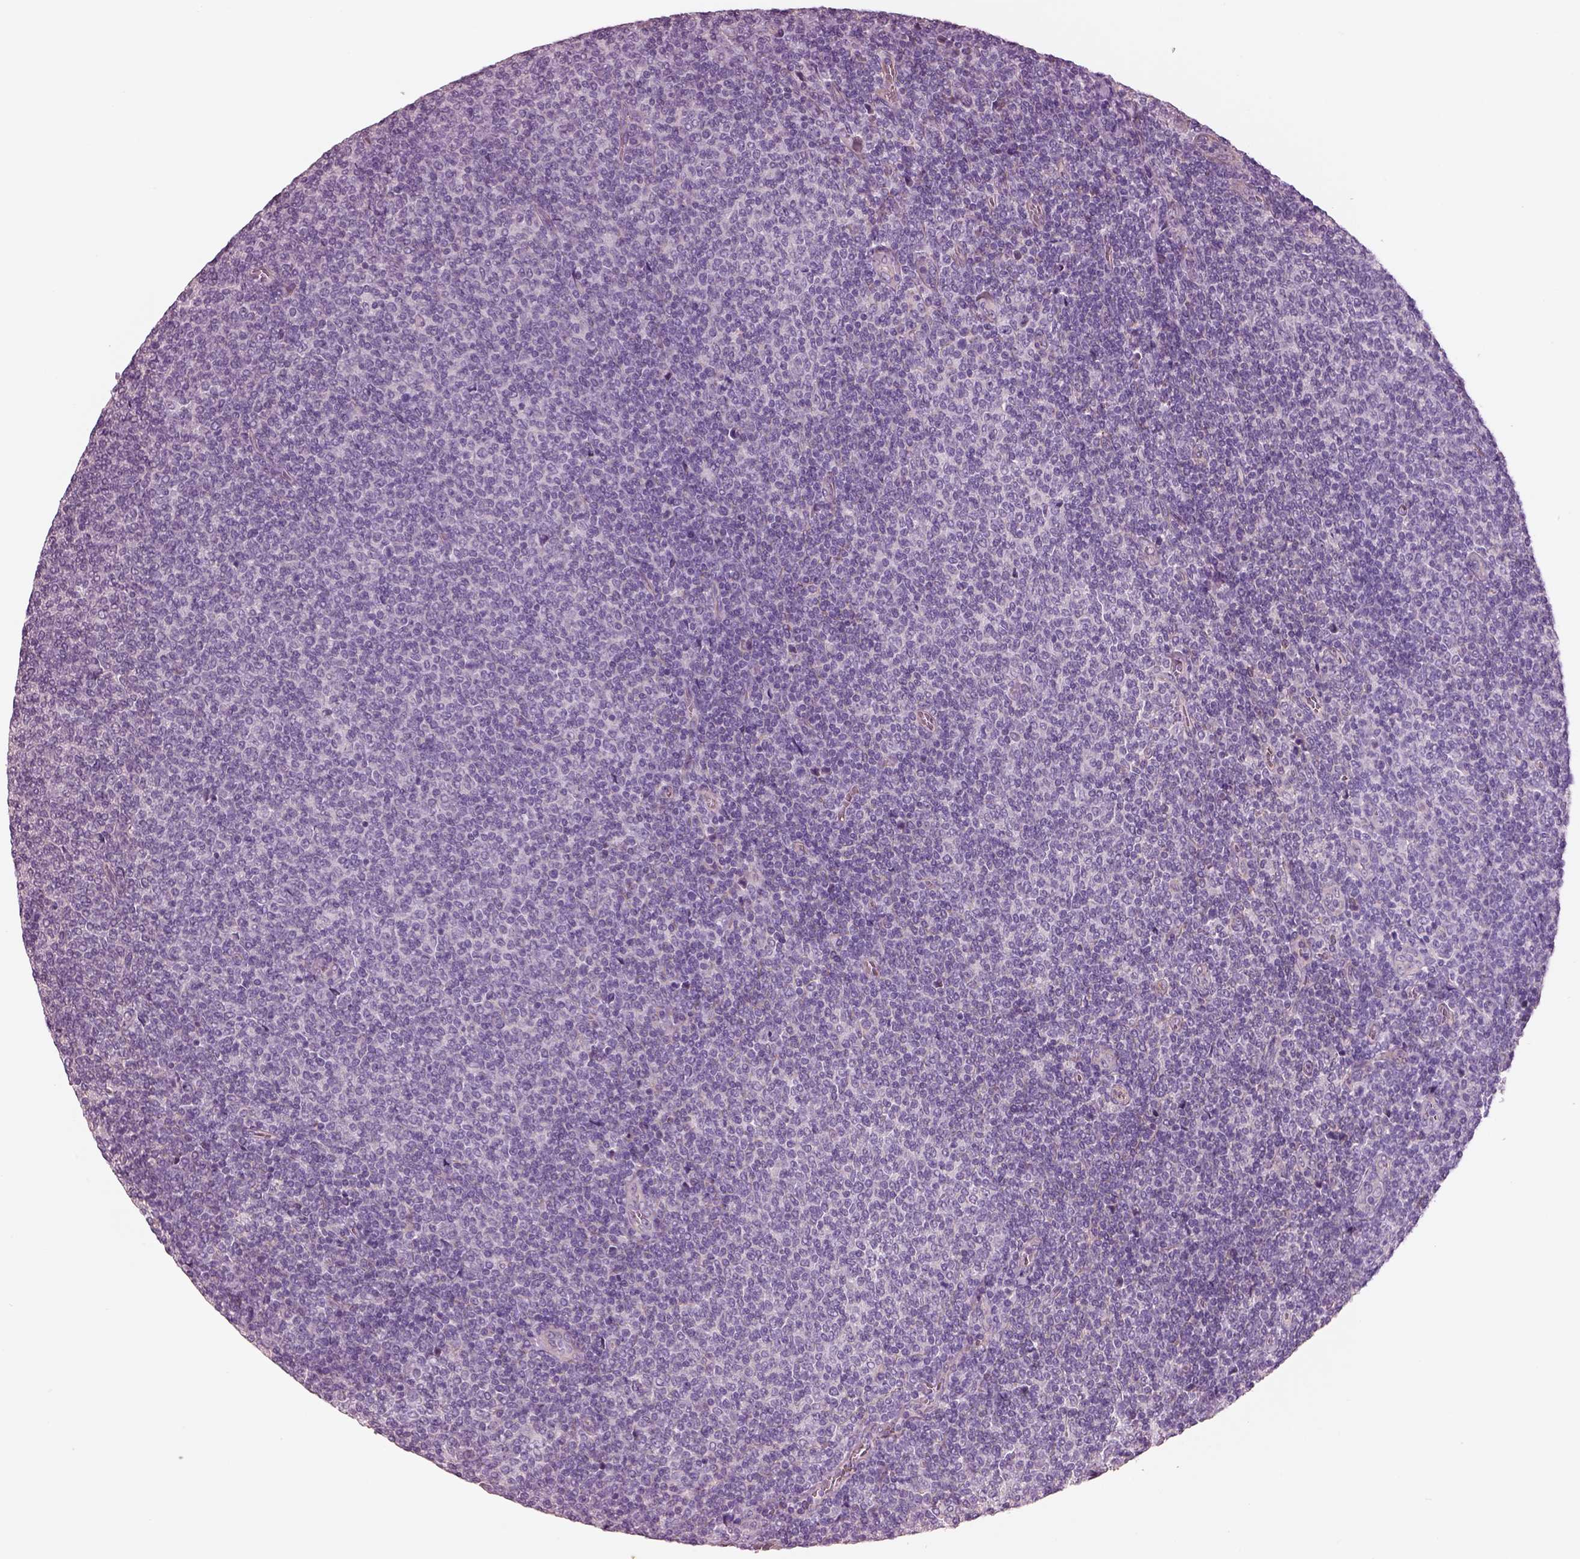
{"staining": {"intensity": "negative", "quantity": "none", "location": "none"}, "tissue": "lymphoma", "cell_type": "Tumor cells", "image_type": "cancer", "snomed": [{"axis": "morphology", "description": "Malignant lymphoma, non-Hodgkin's type, Low grade"}, {"axis": "topography", "description": "Lymph node"}], "caption": "DAB immunohistochemical staining of human lymphoma displays no significant staining in tumor cells.", "gene": "IGLL1", "patient": {"sex": "male", "age": 52}}